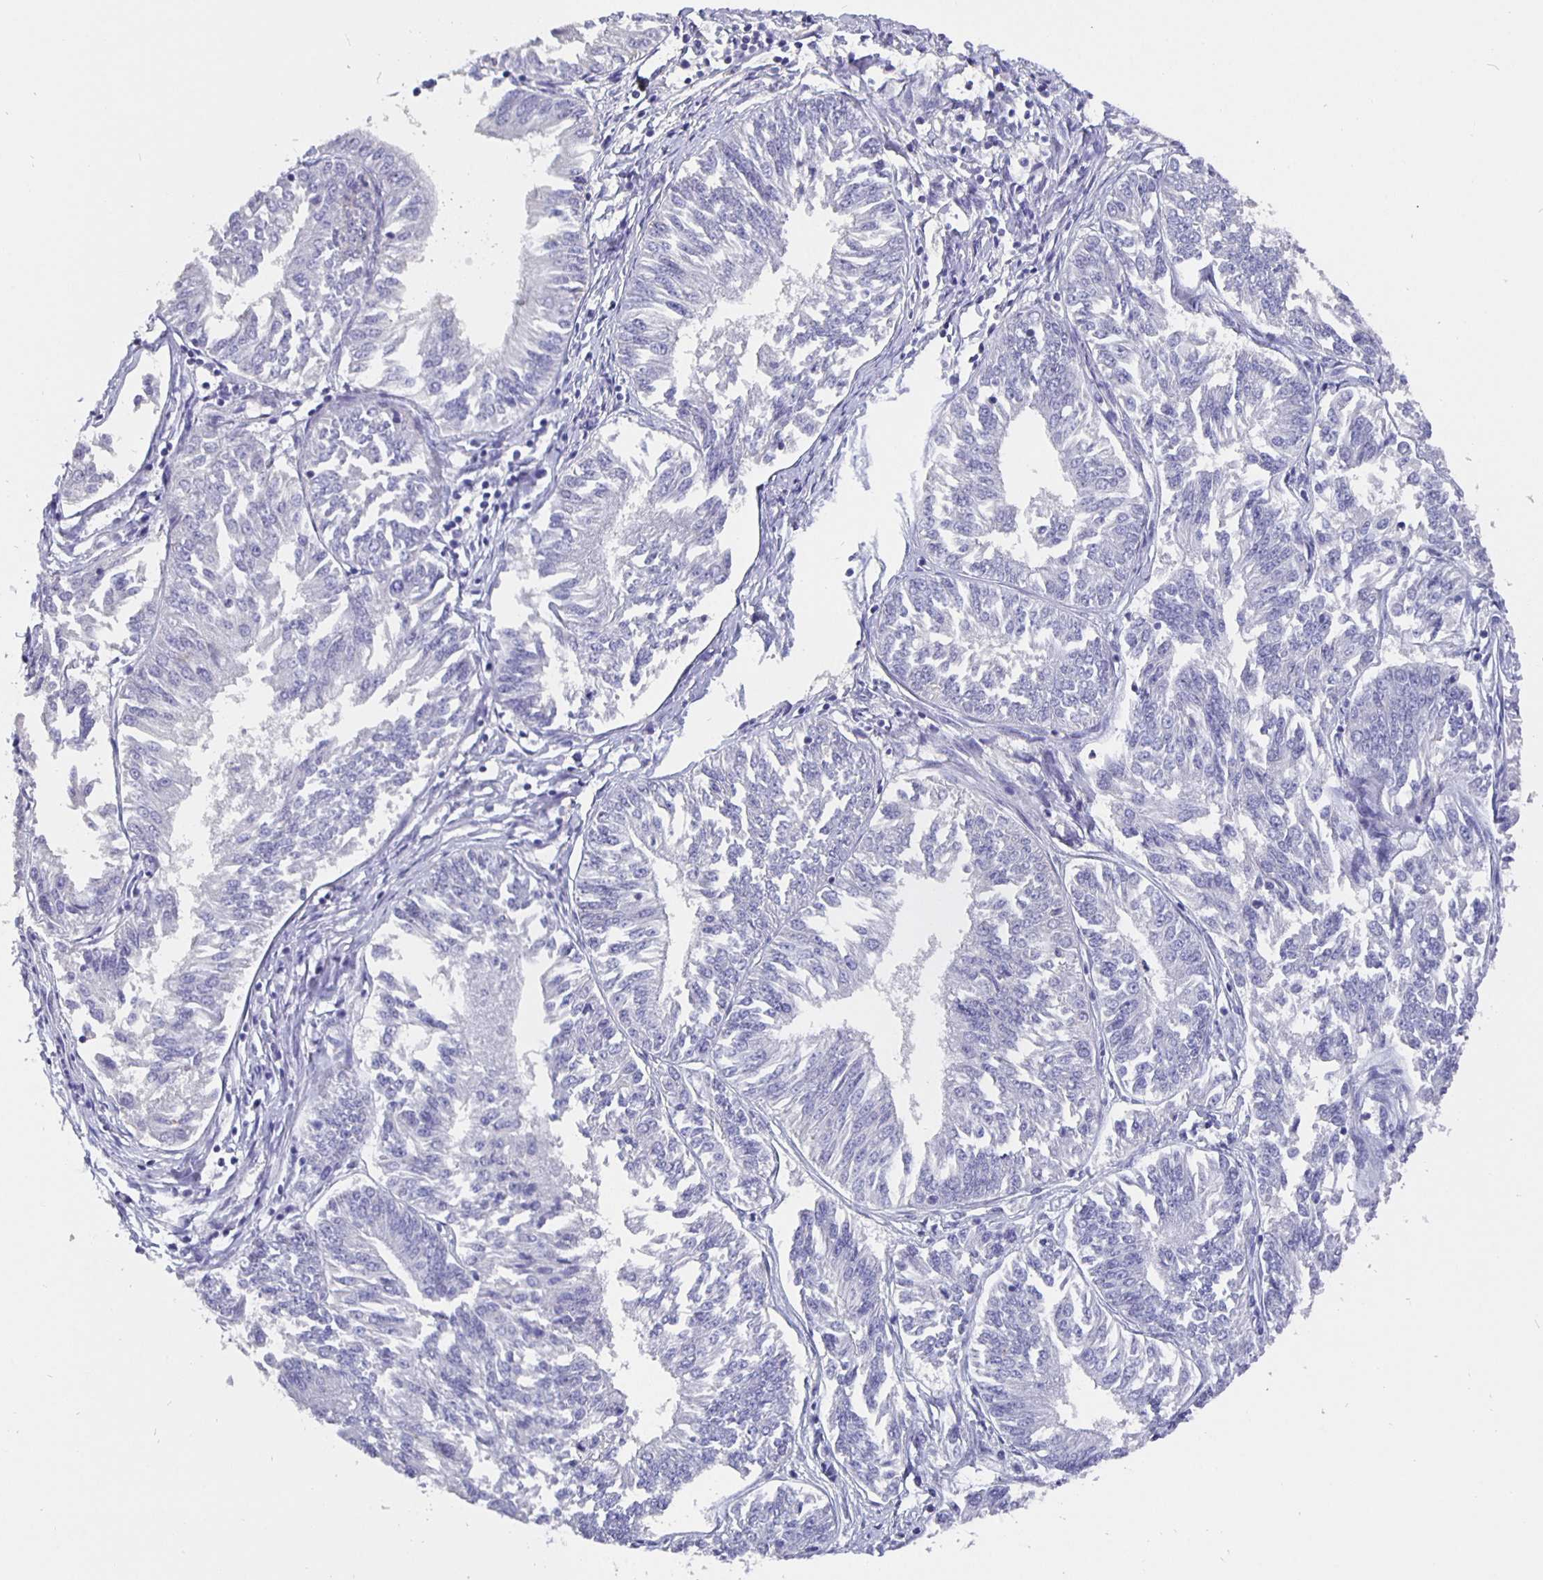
{"staining": {"intensity": "negative", "quantity": "none", "location": "none"}, "tissue": "endometrial cancer", "cell_type": "Tumor cells", "image_type": "cancer", "snomed": [{"axis": "morphology", "description": "Adenocarcinoma, NOS"}, {"axis": "topography", "description": "Endometrium"}], "caption": "A micrograph of endometrial cancer (adenocarcinoma) stained for a protein shows no brown staining in tumor cells.", "gene": "CFAP74", "patient": {"sex": "female", "age": 58}}